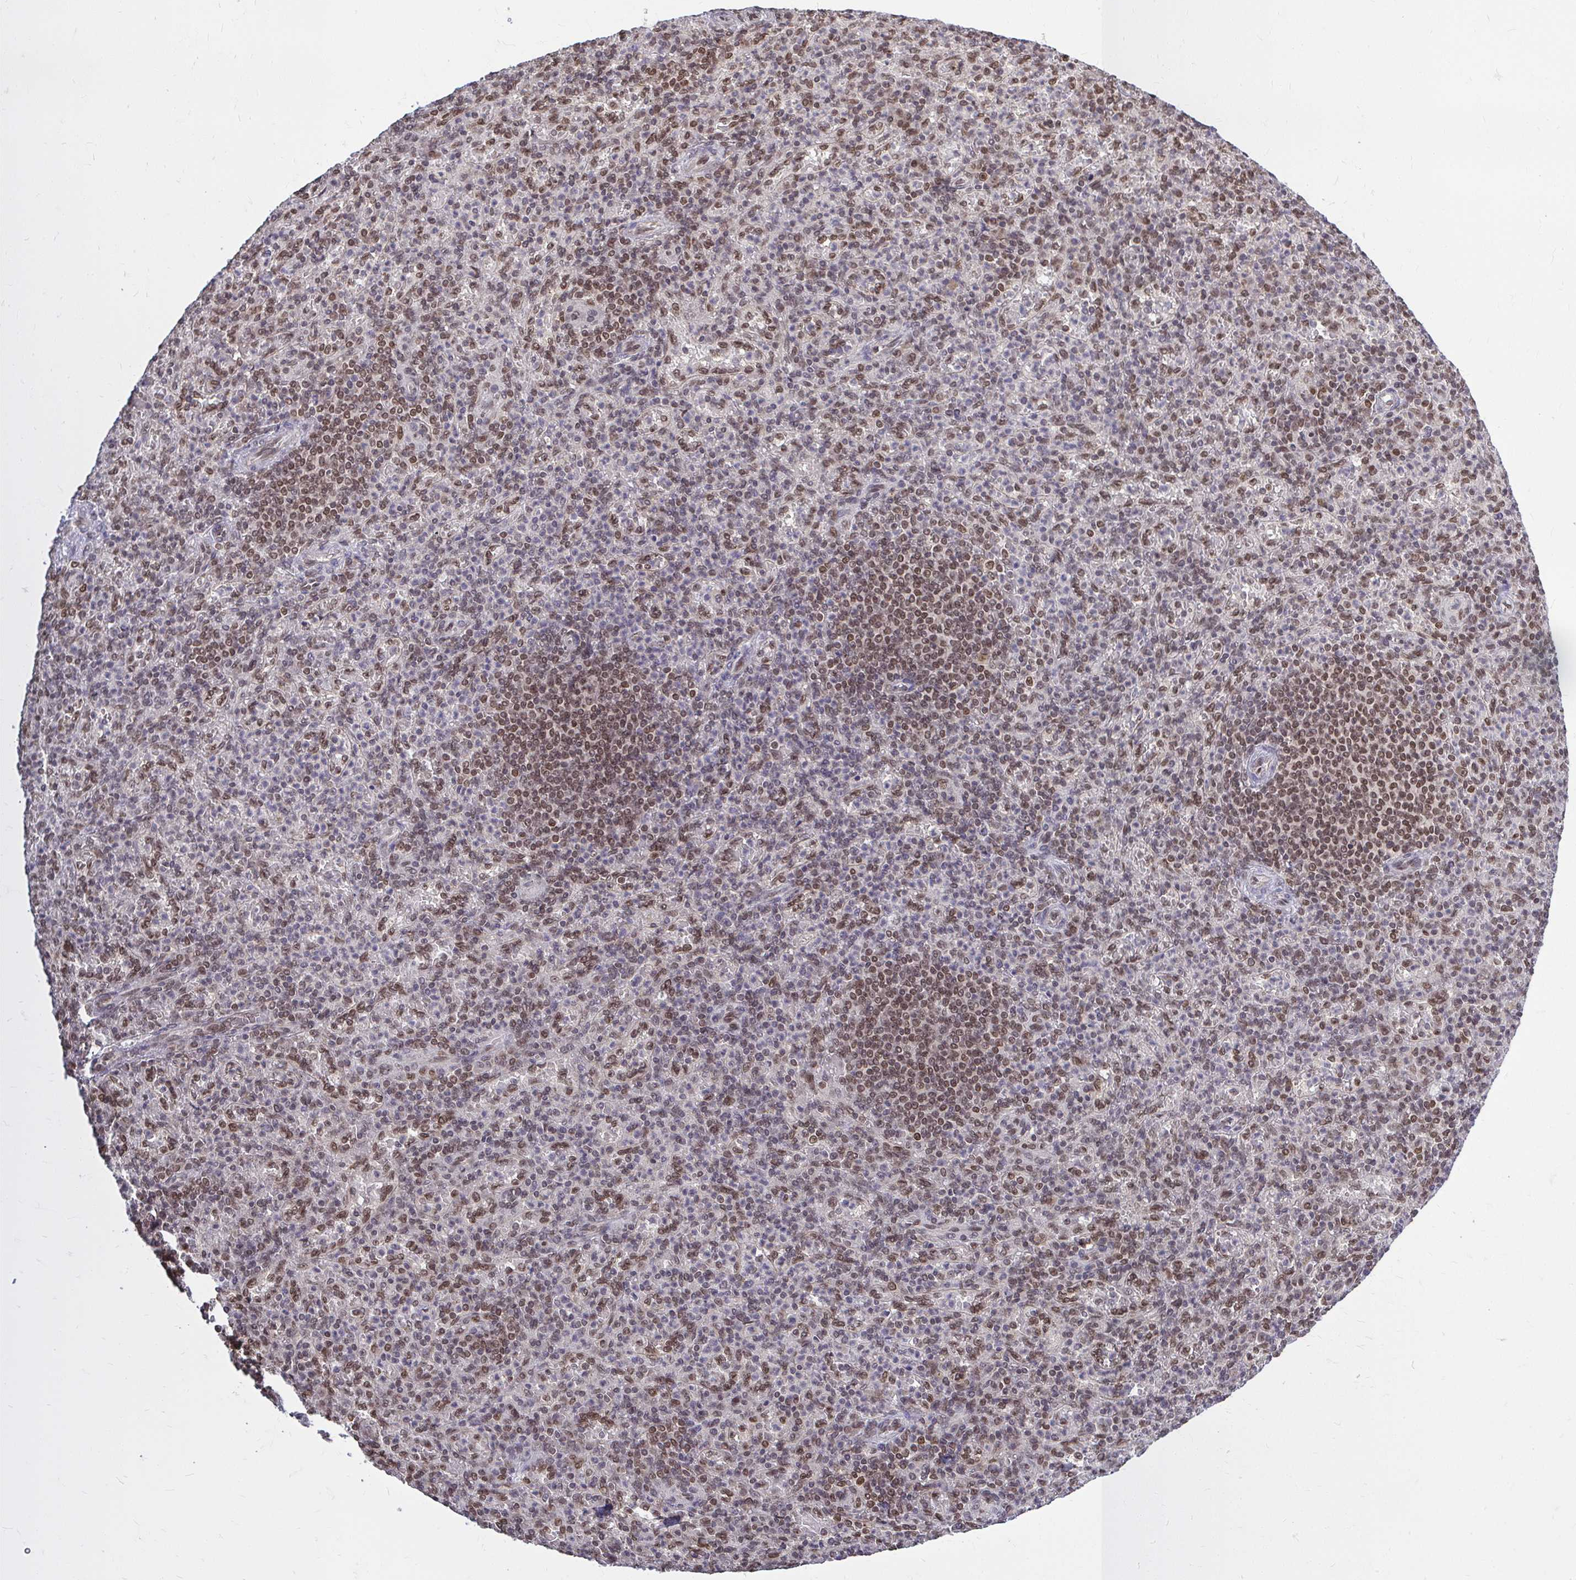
{"staining": {"intensity": "moderate", "quantity": "25%-75%", "location": "nuclear"}, "tissue": "spleen", "cell_type": "Cells in red pulp", "image_type": "normal", "snomed": [{"axis": "morphology", "description": "Normal tissue, NOS"}, {"axis": "topography", "description": "Spleen"}], "caption": "Immunohistochemistry (IHC) of benign human spleen displays medium levels of moderate nuclear expression in about 25%-75% of cells in red pulp. Ihc stains the protein in brown and the nuclei are stained blue.", "gene": "XPO1", "patient": {"sex": "female", "age": 74}}